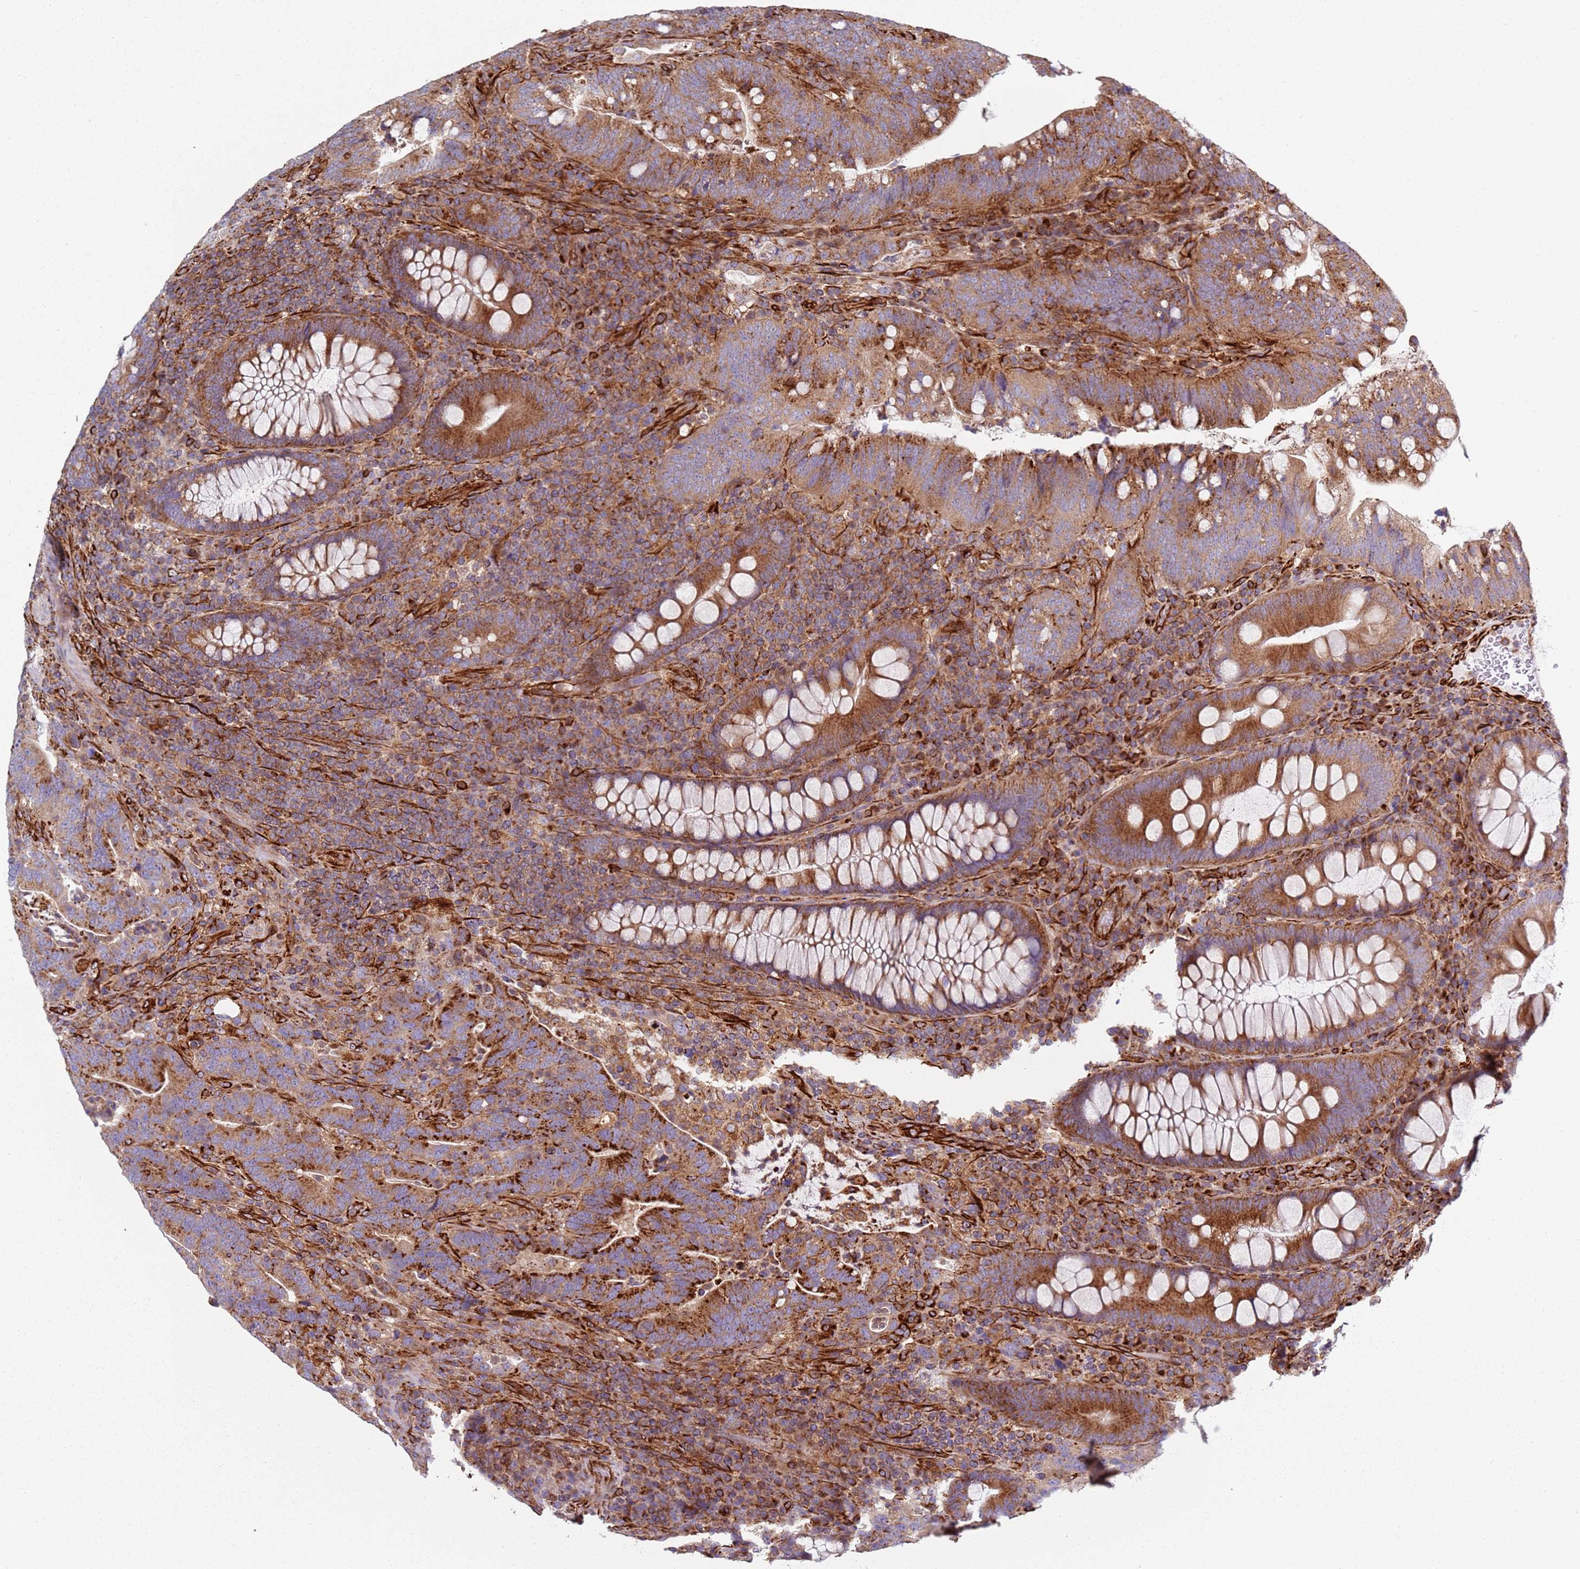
{"staining": {"intensity": "strong", "quantity": ">75%", "location": "cytoplasmic/membranous"}, "tissue": "colorectal cancer", "cell_type": "Tumor cells", "image_type": "cancer", "snomed": [{"axis": "morphology", "description": "Adenocarcinoma, NOS"}, {"axis": "topography", "description": "Colon"}], "caption": "This is an image of IHC staining of colorectal cancer, which shows strong staining in the cytoplasmic/membranous of tumor cells.", "gene": "SNAPIN", "patient": {"sex": "female", "age": 66}}